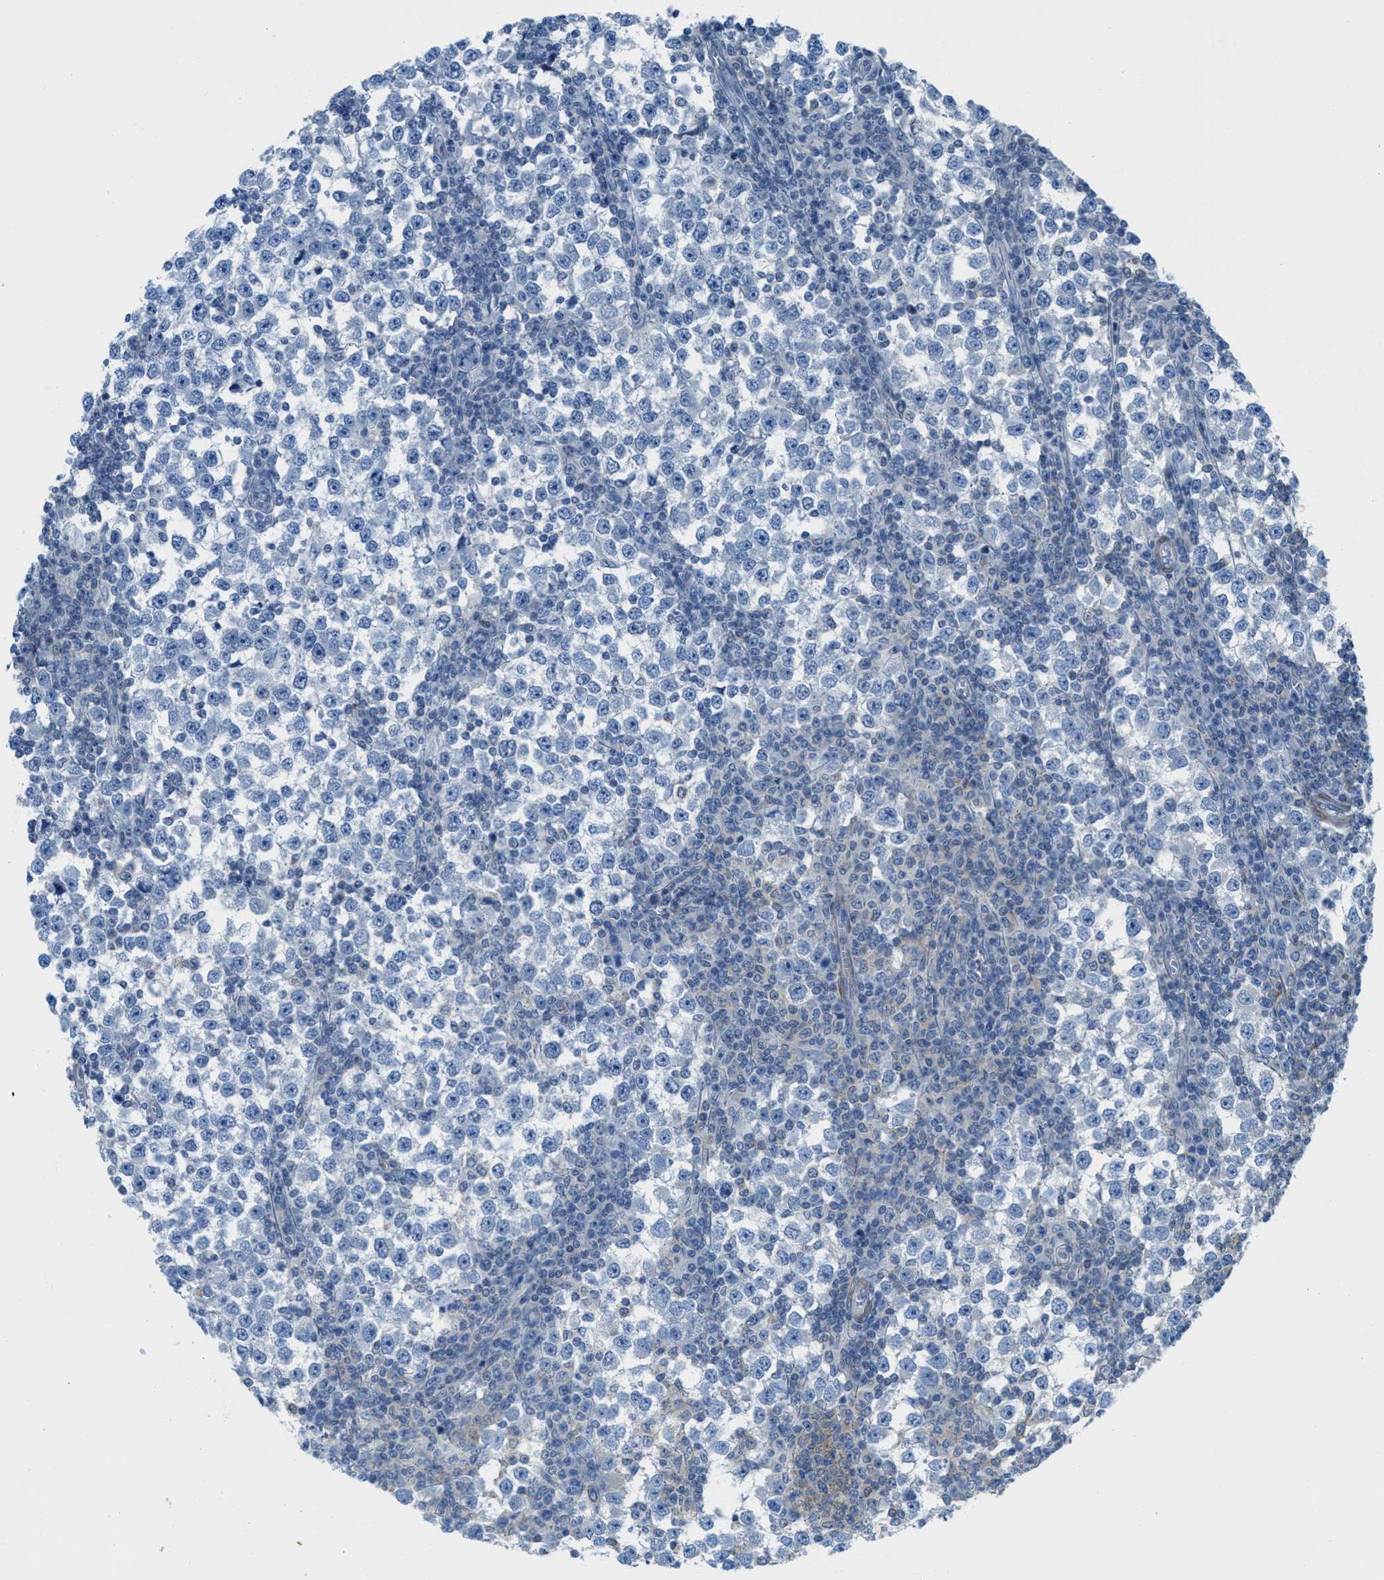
{"staining": {"intensity": "negative", "quantity": "none", "location": "none"}, "tissue": "testis cancer", "cell_type": "Tumor cells", "image_type": "cancer", "snomed": [{"axis": "morphology", "description": "Seminoma, NOS"}, {"axis": "topography", "description": "Testis"}], "caption": "Immunohistochemical staining of human testis cancer (seminoma) demonstrates no significant staining in tumor cells. Nuclei are stained in blue.", "gene": "MAPRE2", "patient": {"sex": "male", "age": 65}}